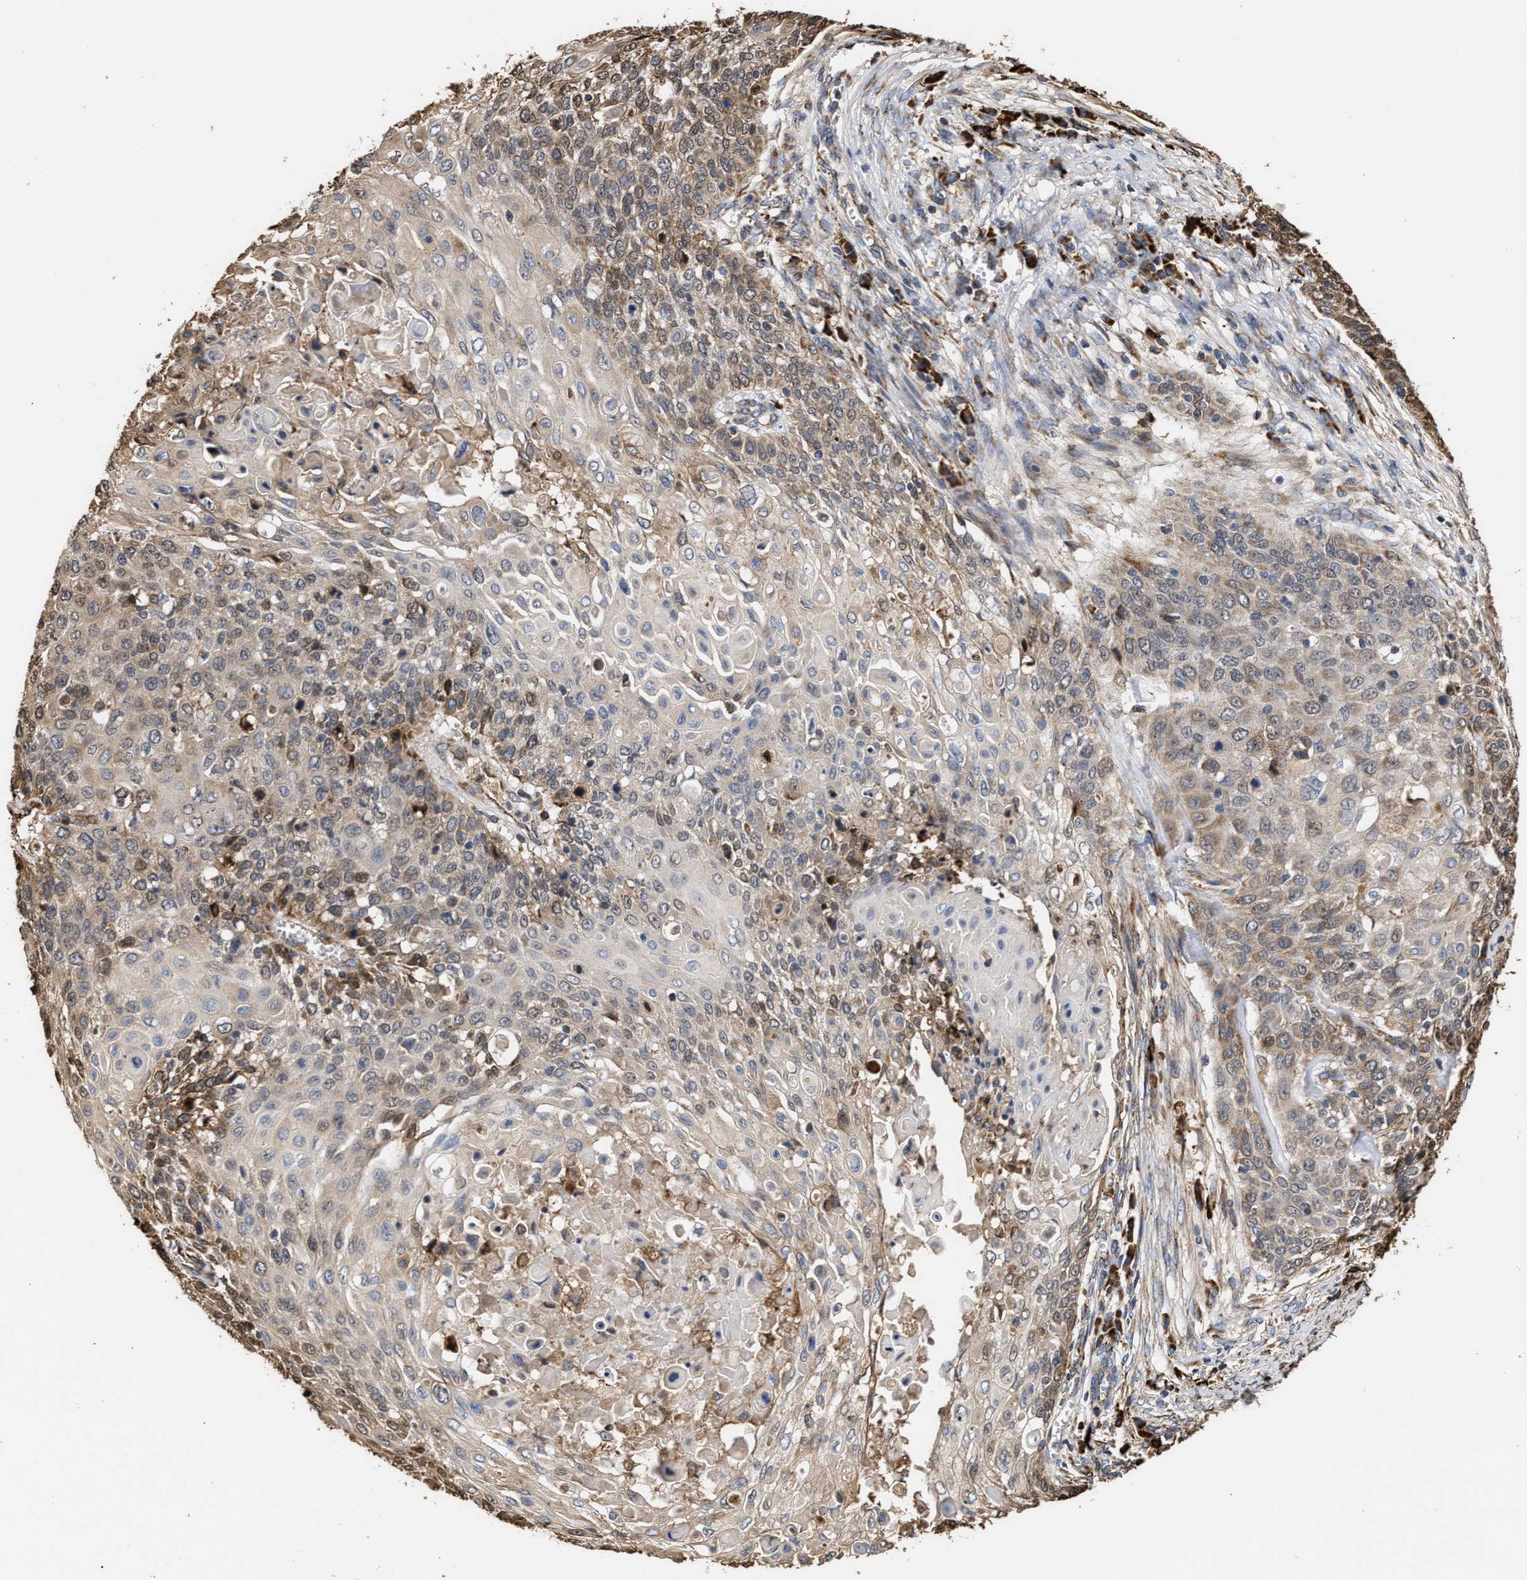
{"staining": {"intensity": "weak", "quantity": "25%-75%", "location": "cytoplasmic/membranous"}, "tissue": "cervical cancer", "cell_type": "Tumor cells", "image_type": "cancer", "snomed": [{"axis": "morphology", "description": "Squamous cell carcinoma, NOS"}, {"axis": "topography", "description": "Cervix"}], "caption": "An image of cervical cancer (squamous cell carcinoma) stained for a protein shows weak cytoplasmic/membranous brown staining in tumor cells.", "gene": "GOSR1", "patient": {"sex": "female", "age": 39}}